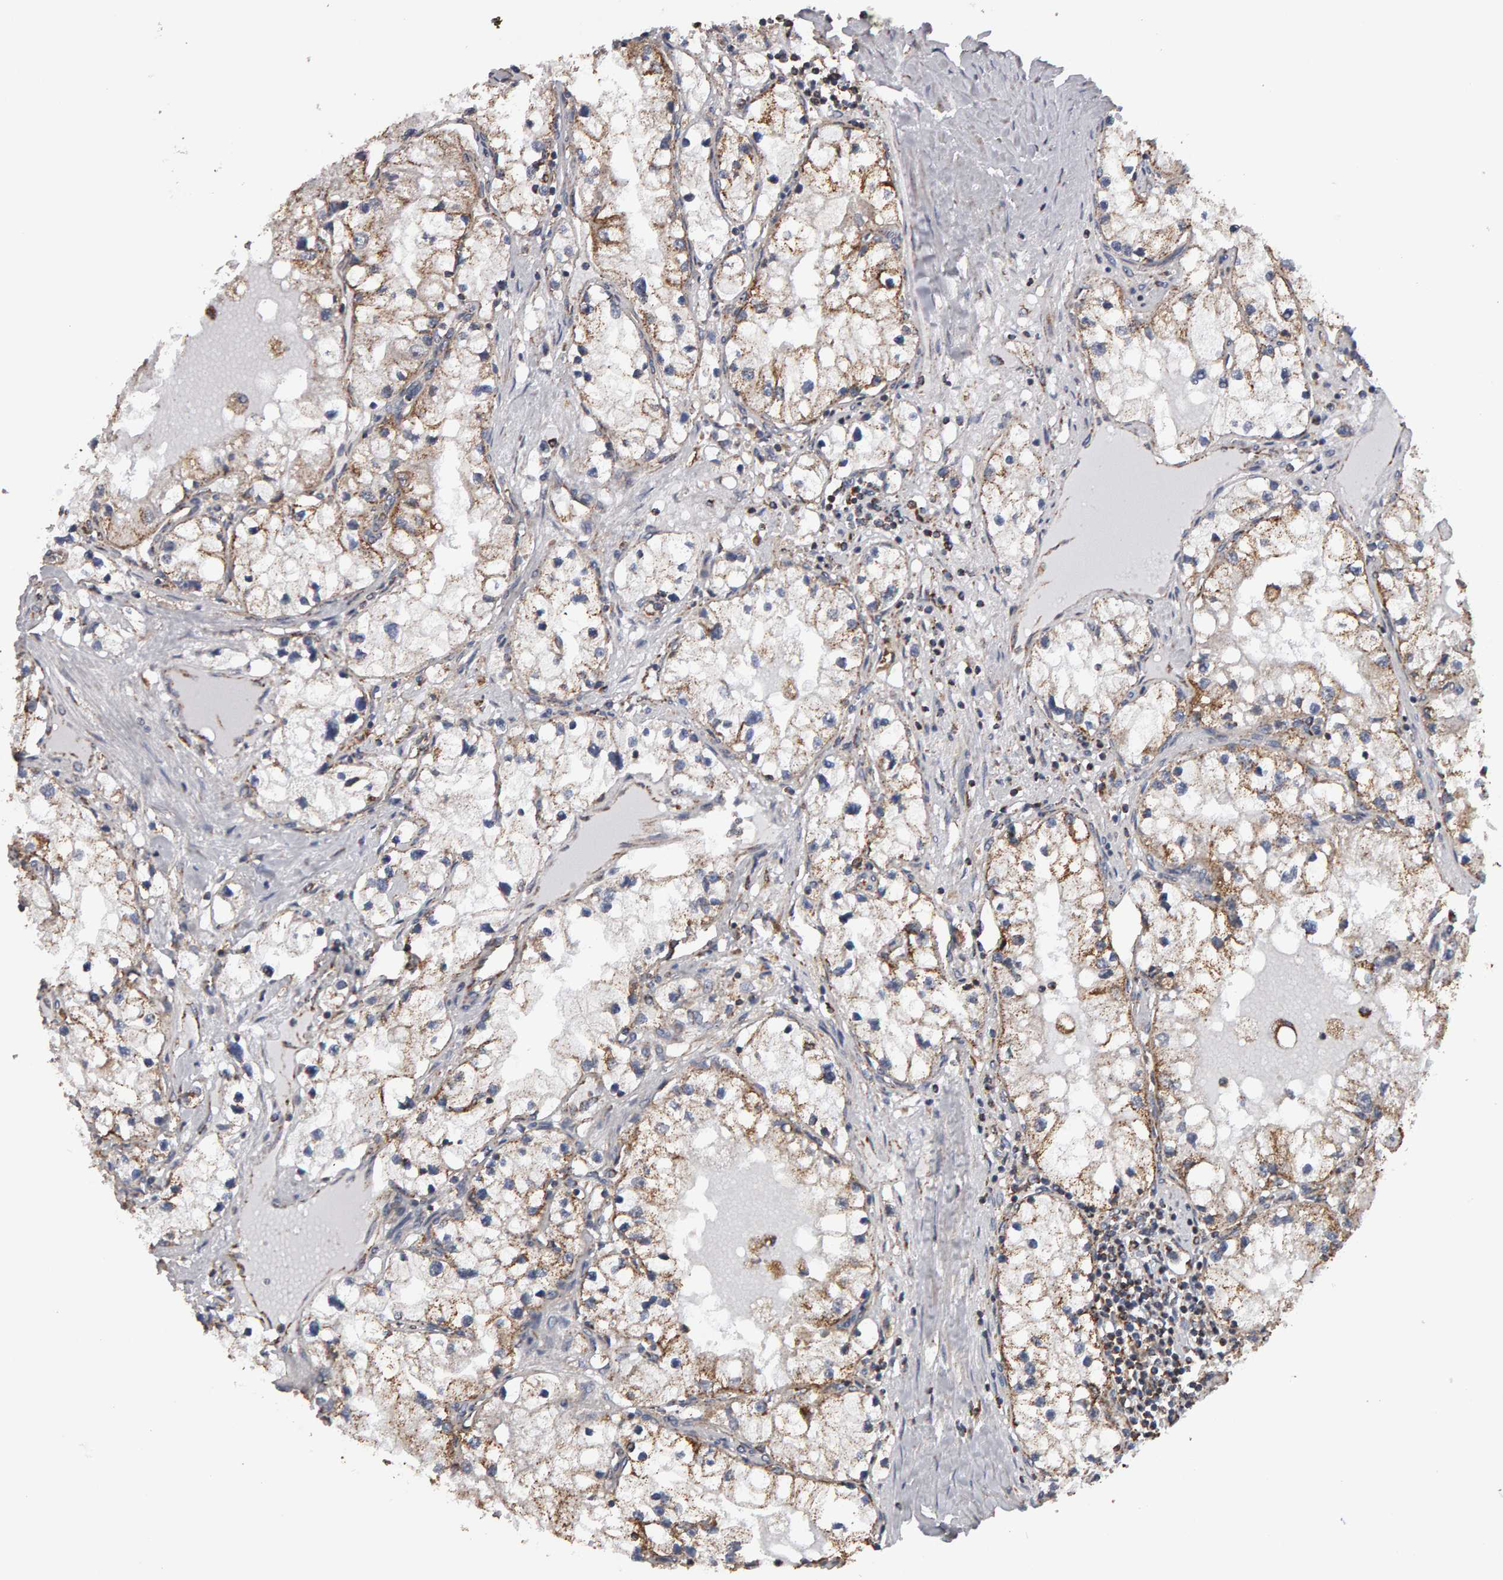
{"staining": {"intensity": "weak", "quantity": ">75%", "location": "cytoplasmic/membranous"}, "tissue": "renal cancer", "cell_type": "Tumor cells", "image_type": "cancer", "snomed": [{"axis": "morphology", "description": "Adenocarcinoma, NOS"}, {"axis": "topography", "description": "Kidney"}], "caption": "Tumor cells exhibit low levels of weak cytoplasmic/membranous expression in about >75% of cells in renal adenocarcinoma.", "gene": "TOM1L1", "patient": {"sex": "male", "age": 68}}